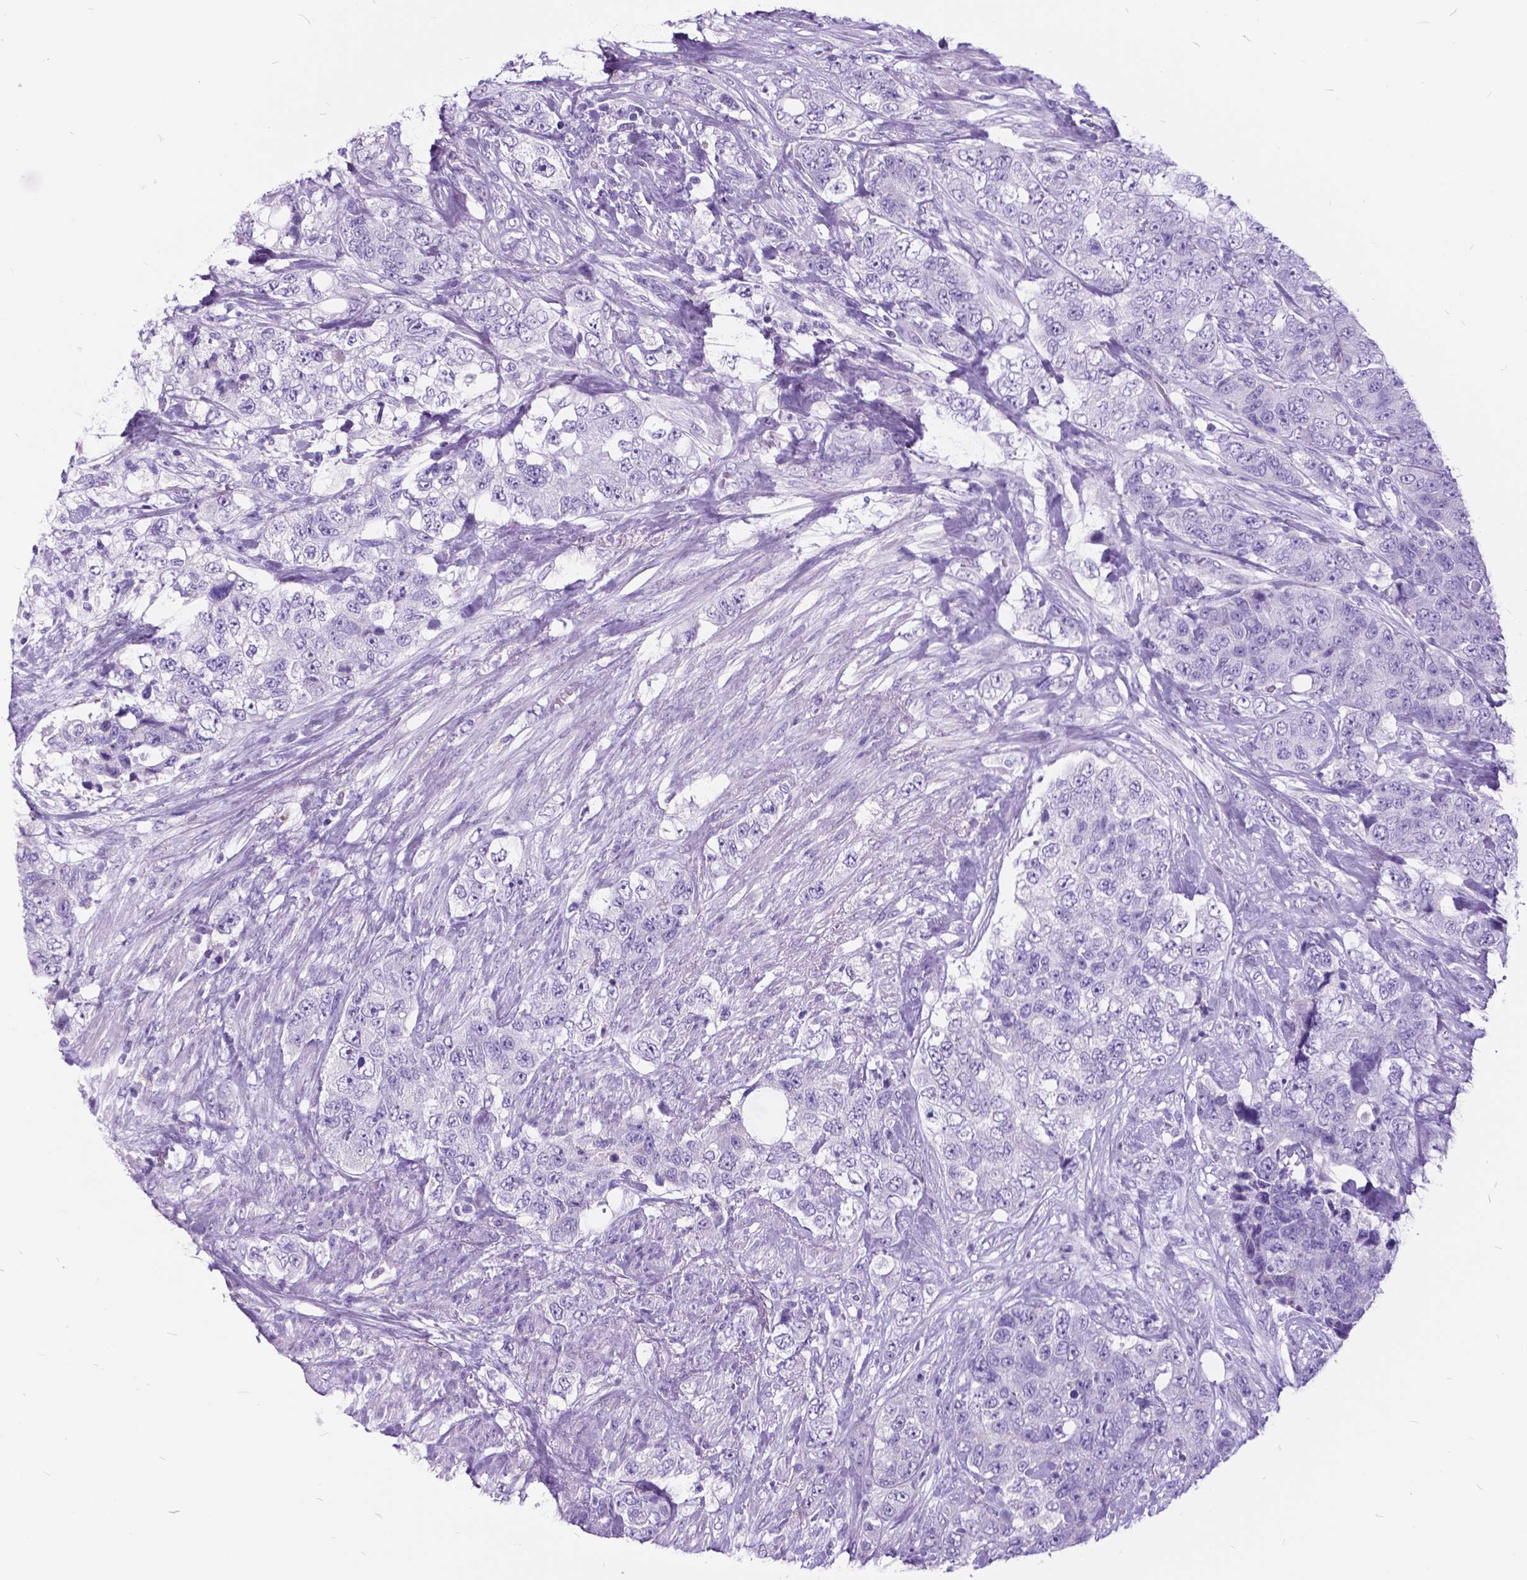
{"staining": {"intensity": "negative", "quantity": "none", "location": "none"}, "tissue": "urothelial cancer", "cell_type": "Tumor cells", "image_type": "cancer", "snomed": [{"axis": "morphology", "description": "Urothelial carcinoma, High grade"}, {"axis": "topography", "description": "Urinary bladder"}], "caption": "DAB immunohistochemical staining of human urothelial cancer demonstrates no significant positivity in tumor cells. (DAB immunohistochemistry, high magnification).", "gene": "BSND", "patient": {"sex": "female", "age": 78}}